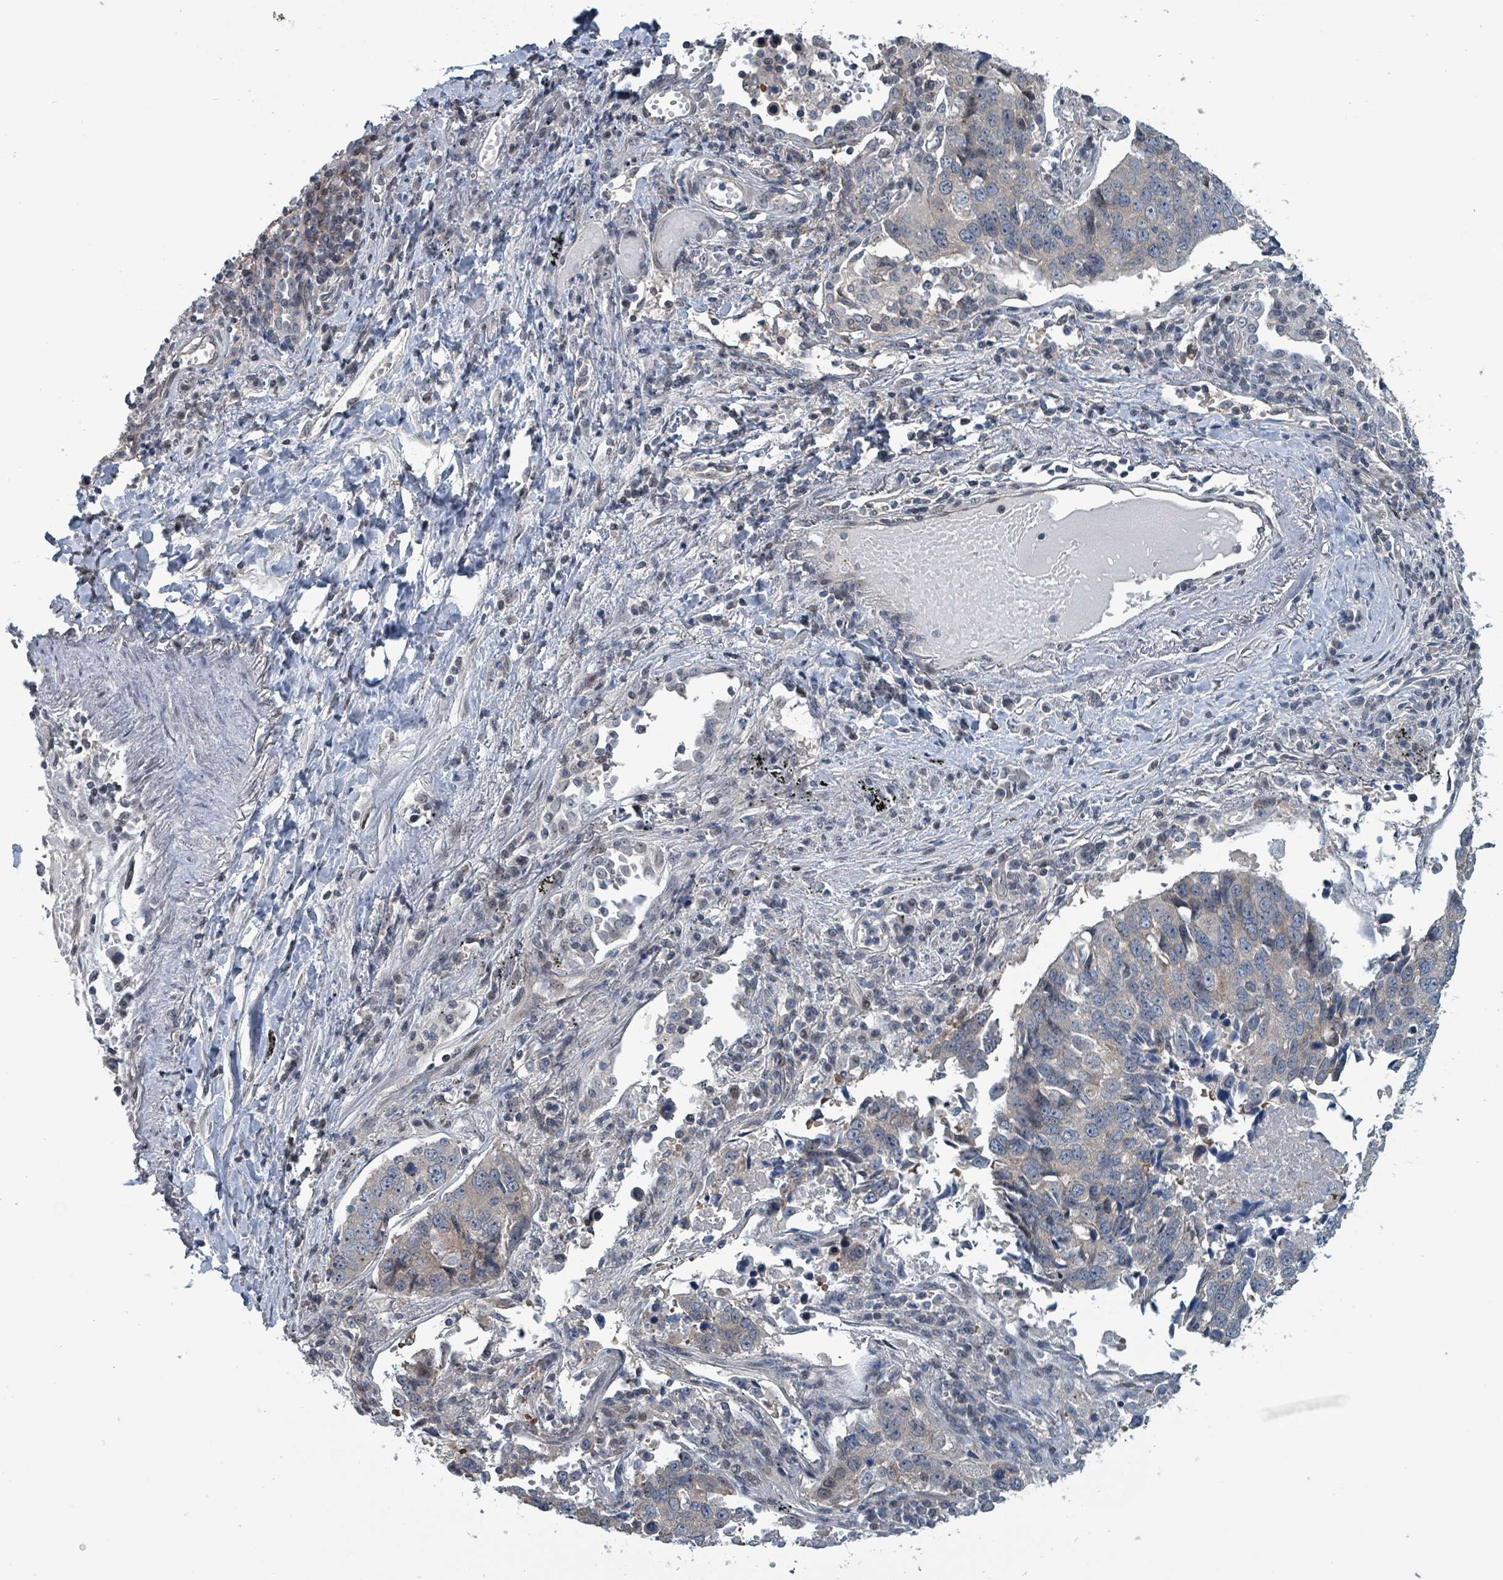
{"staining": {"intensity": "weak", "quantity": "<25%", "location": "cytoplasmic/membranous"}, "tissue": "lung cancer", "cell_type": "Tumor cells", "image_type": "cancer", "snomed": [{"axis": "morphology", "description": "Squamous cell carcinoma, NOS"}, {"axis": "topography", "description": "Lung"}], "caption": "This is an immunohistochemistry (IHC) histopathology image of human lung cancer (squamous cell carcinoma). There is no staining in tumor cells.", "gene": "BIVM", "patient": {"sex": "female", "age": 66}}